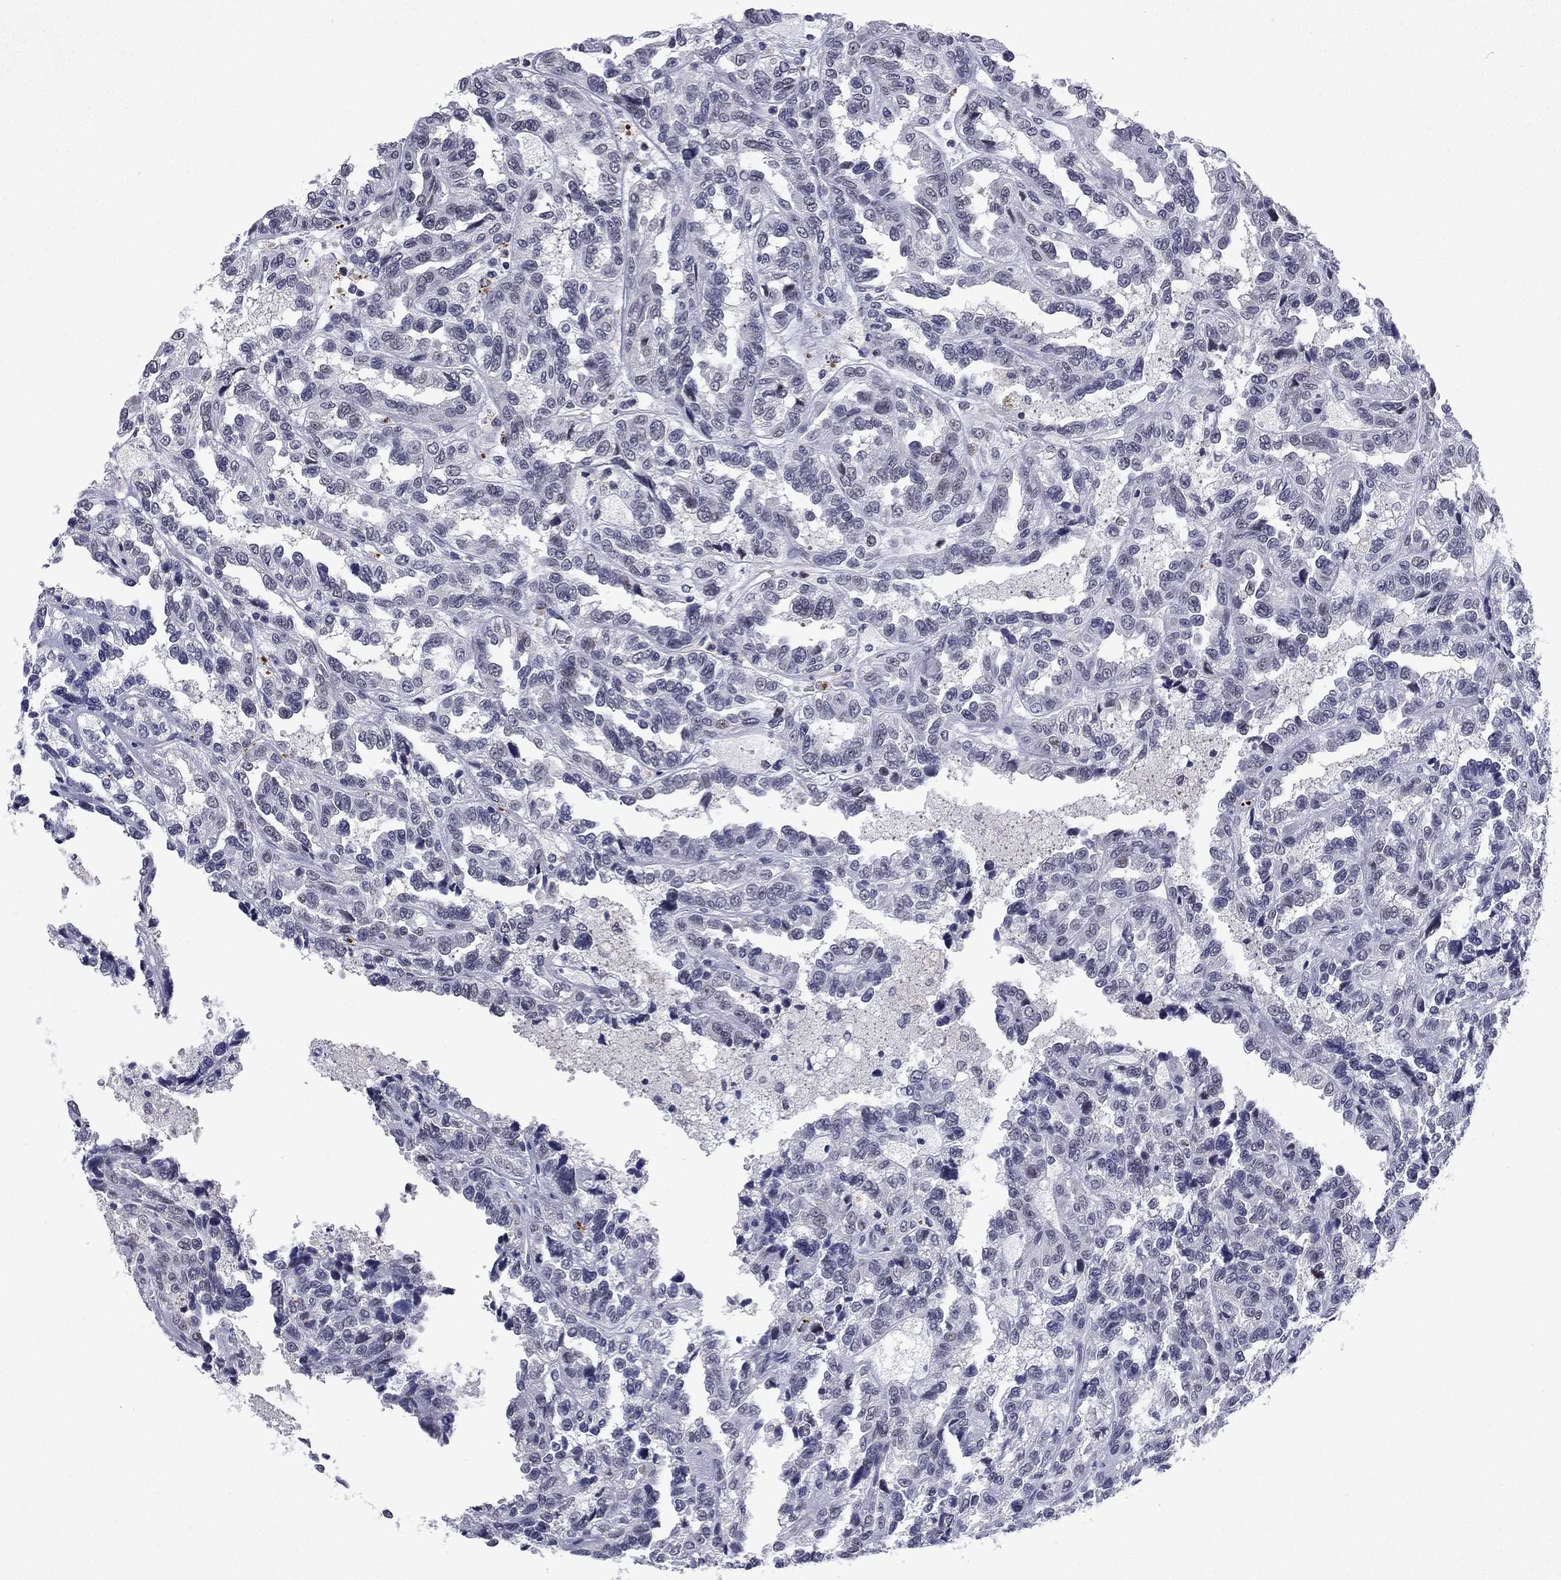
{"staining": {"intensity": "negative", "quantity": "none", "location": "none"}, "tissue": "renal cancer", "cell_type": "Tumor cells", "image_type": "cancer", "snomed": [{"axis": "morphology", "description": "Adenocarcinoma, NOS"}, {"axis": "topography", "description": "Kidney"}], "caption": "A high-resolution photomicrograph shows IHC staining of renal adenocarcinoma, which exhibits no significant positivity in tumor cells.", "gene": "ECM1", "patient": {"sex": "male", "age": 79}}